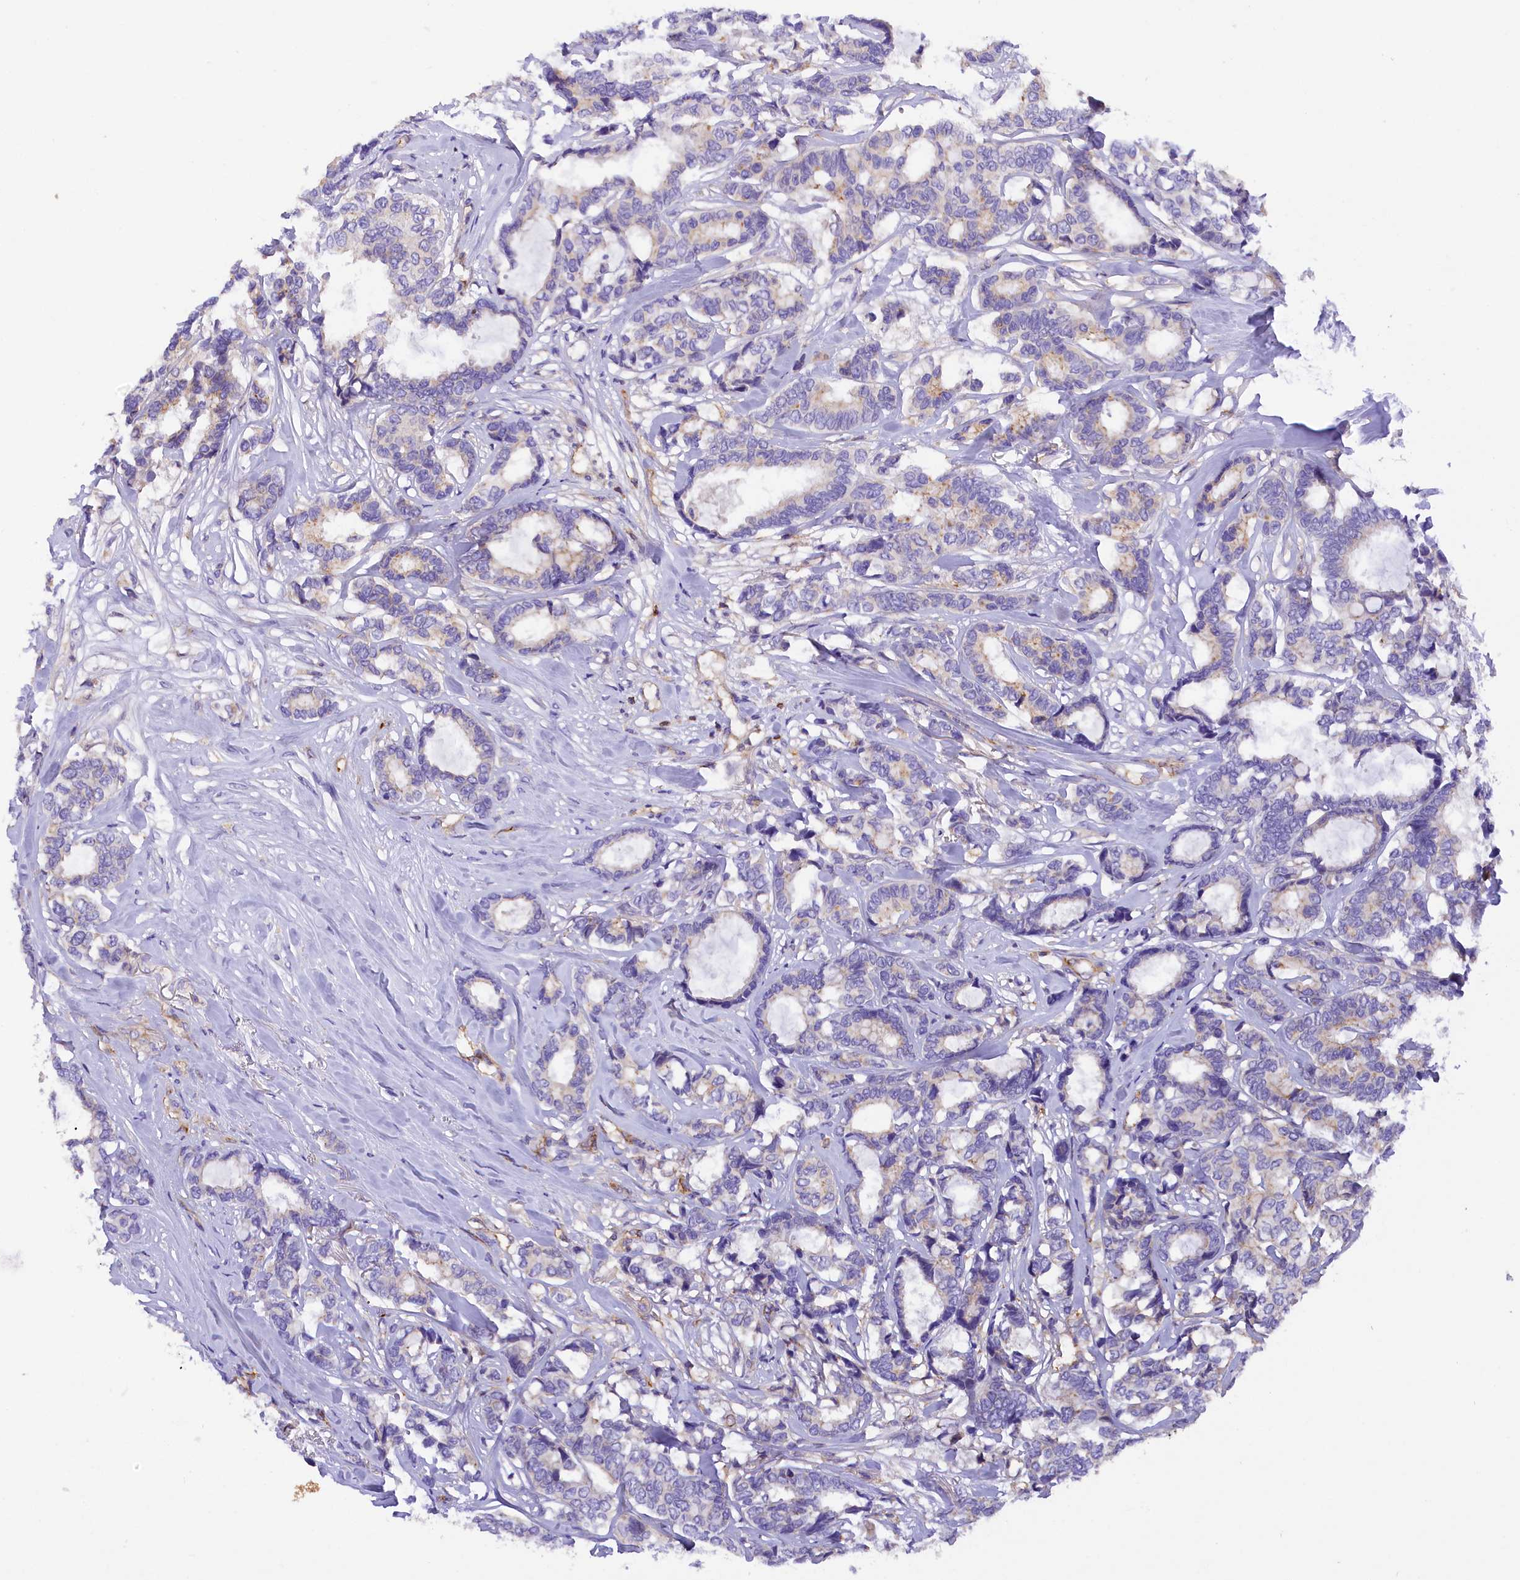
{"staining": {"intensity": "negative", "quantity": "none", "location": "none"}, "tissue": "breast cancer", "cell_type": "Tumor cells", "image_type": "cancer", "snomed": [{"axis": "morphology", "description": "Duct carcinoma"}, {"axis": "topography", "description": "Breast"}], "caption": "Protein analysis of breast cancer (invasive ductal carcinoma) demonstrates no significant expression in tumor cells.", "gene": "FAM193A", "patient": {"sex": "female", "age": 87}}